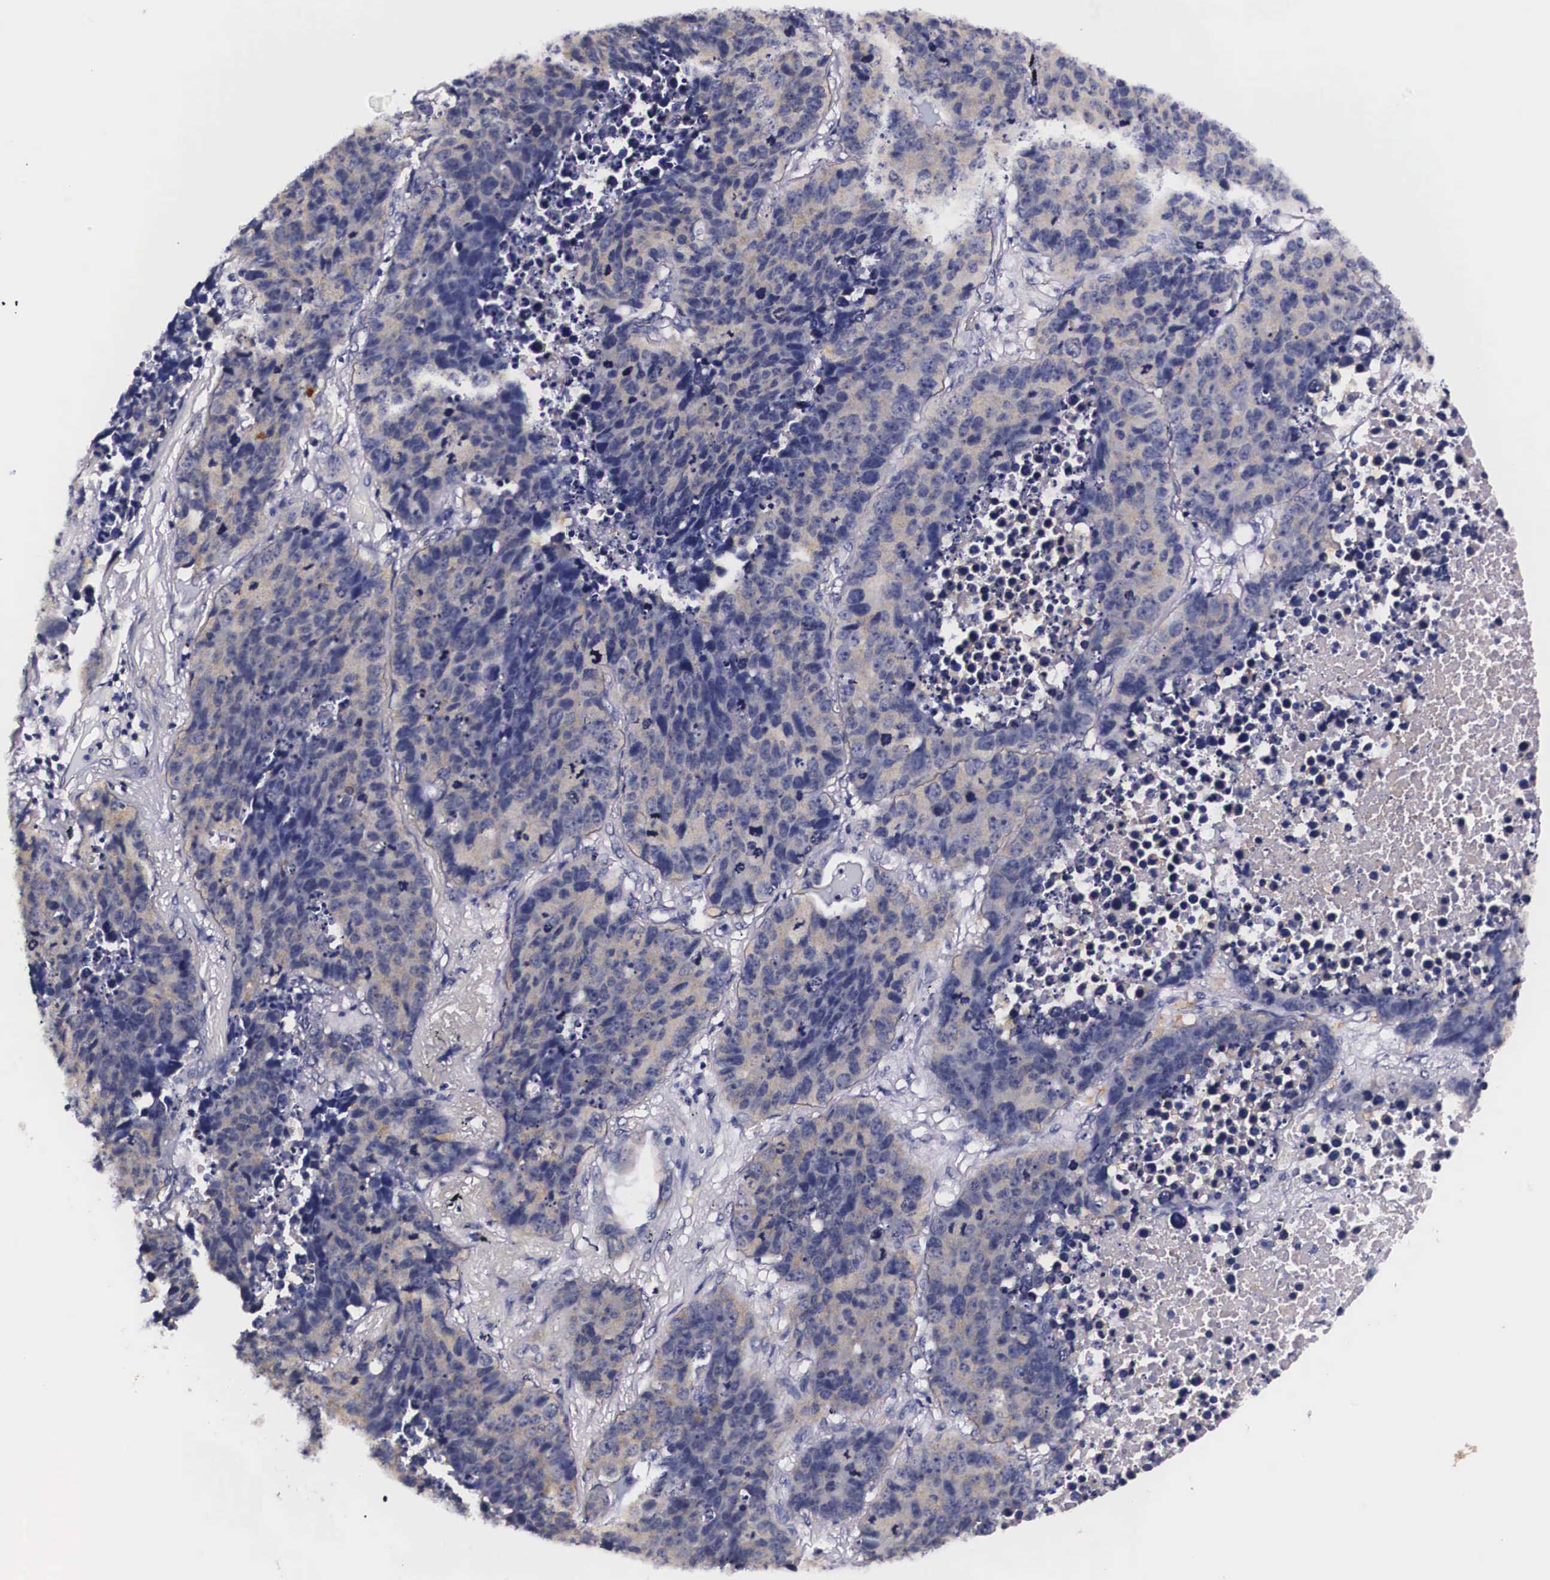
{"staining": {"intensity": "negative", "quantity": "none", "location": "none"}, "tissue": "lung cancer", "cell_type": "Tumor cells", "image_type": "cancer", "snomed": [{"axis": "morphology", "description": "Carcinoid, malignant, NOS"}, {"axis": "topography", "description": "Lung"}], "caption": "Immunohistochemistry (IHC) micrograph of neoplastic tissue: lung cancer (malignant carcinoid) stained with DAB reveals no significant protein positivity in tumor cells. The staining was performed using DAB to visualize the protein expression in brown, while the nuclei were stained in blue with hematoxylin (Magnification: 20x).", "gene": "PHETA2", "patient": {"sex": "male", "age": 60}}